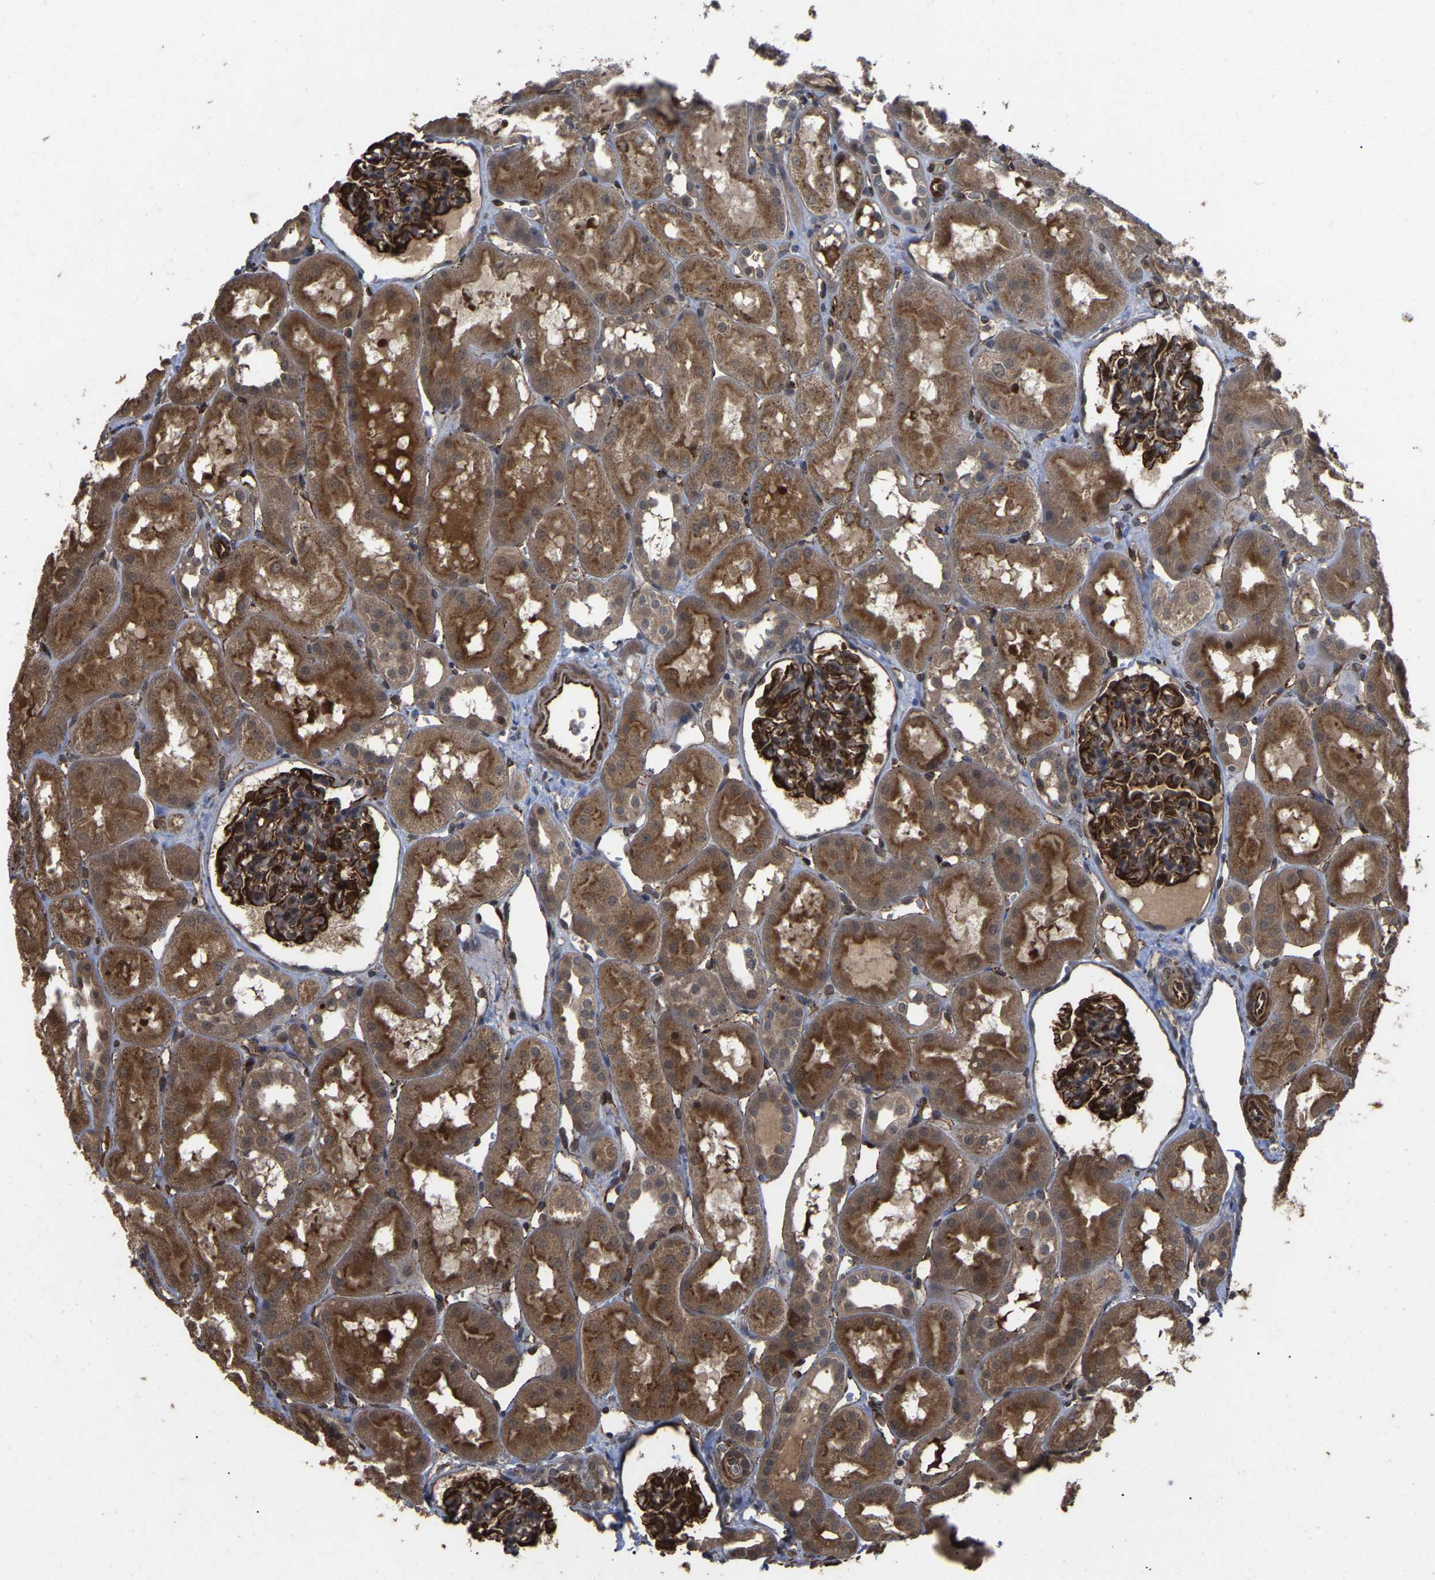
{"staining": {"intensity": "strong", "quantity": ">75%", "location": "cytoplasmic/membranous"}, "tissue": "kidney", "cell_type": "Cells in glomeruli", "image_type": "normal", "snomed": [{"axis": "morphology", "description": "Normal tissue, NOS"}, {"axis": "topography", "description": "Kidney"}, {"axis": "topography", "description": "Urinary bladder"}], "caption": "A photomicrograph showing strong cytoplasmic/membranous expression in approximately >75% of cells in glomeruli in normal kidney, as visualized by brown immunohistochemical staining.", "gene": "FAM161B", "patient": {"sex": "male", "age": 16}}